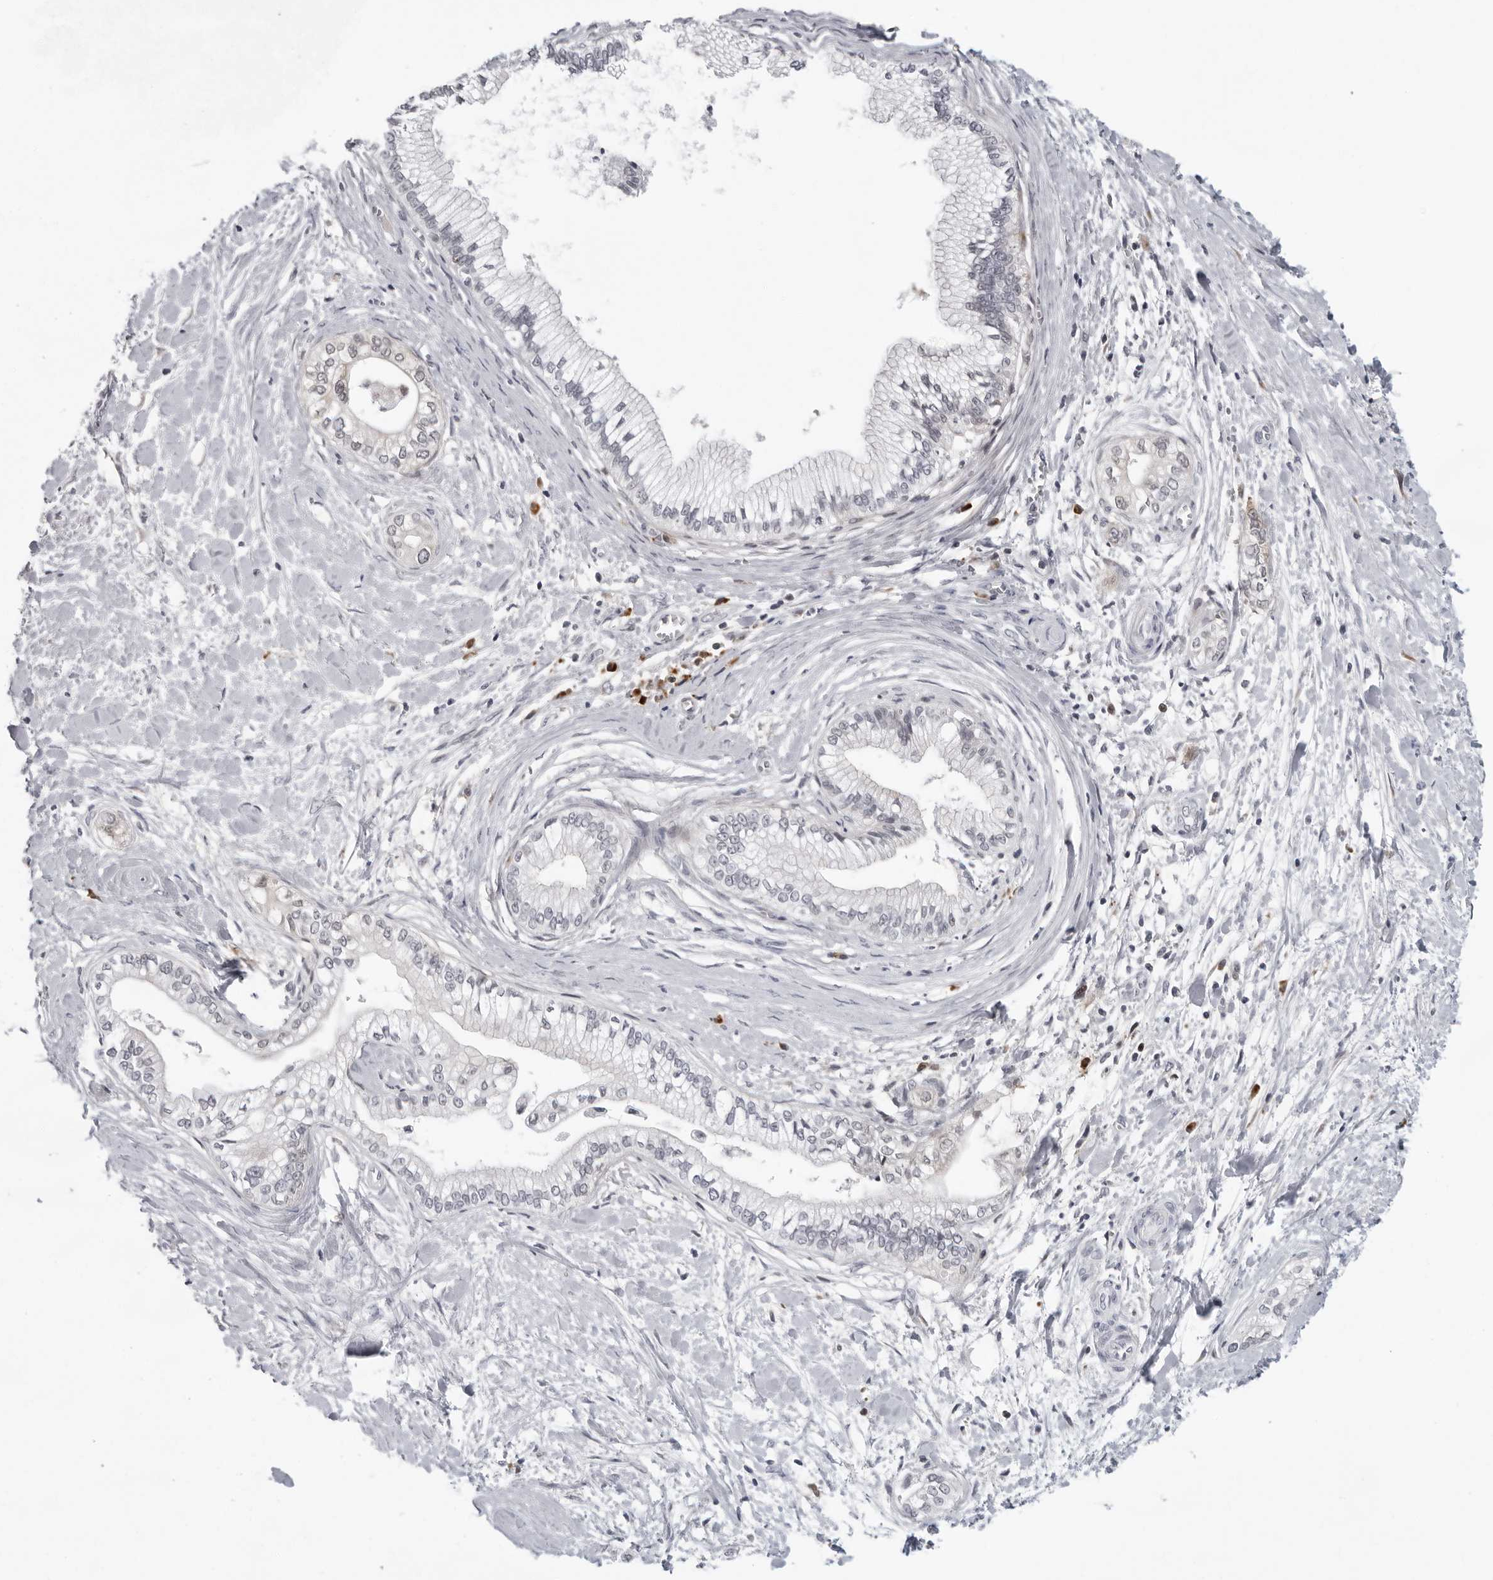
{"staining": {"intensity": "weak", "quantity": "<25%", "location": "cytoplasmic/membranous"}, "tissue": "pancreatic cancer", "cell_type": "Tumor cells", "image_type": "cancer", "snomed": [{"axis": "morphology", "description": "Adenocarcinoma, NOS"}, {"axis": "topography", "description": "Pancreas"}], "caption": "Pancreatic cancer (adenocarcinoma) was stained to show a protein in brown. There is no significant positivity in tumor cells.", "gene": "PIP4K2C", "patient": {"sex": "male", "age": 68}}